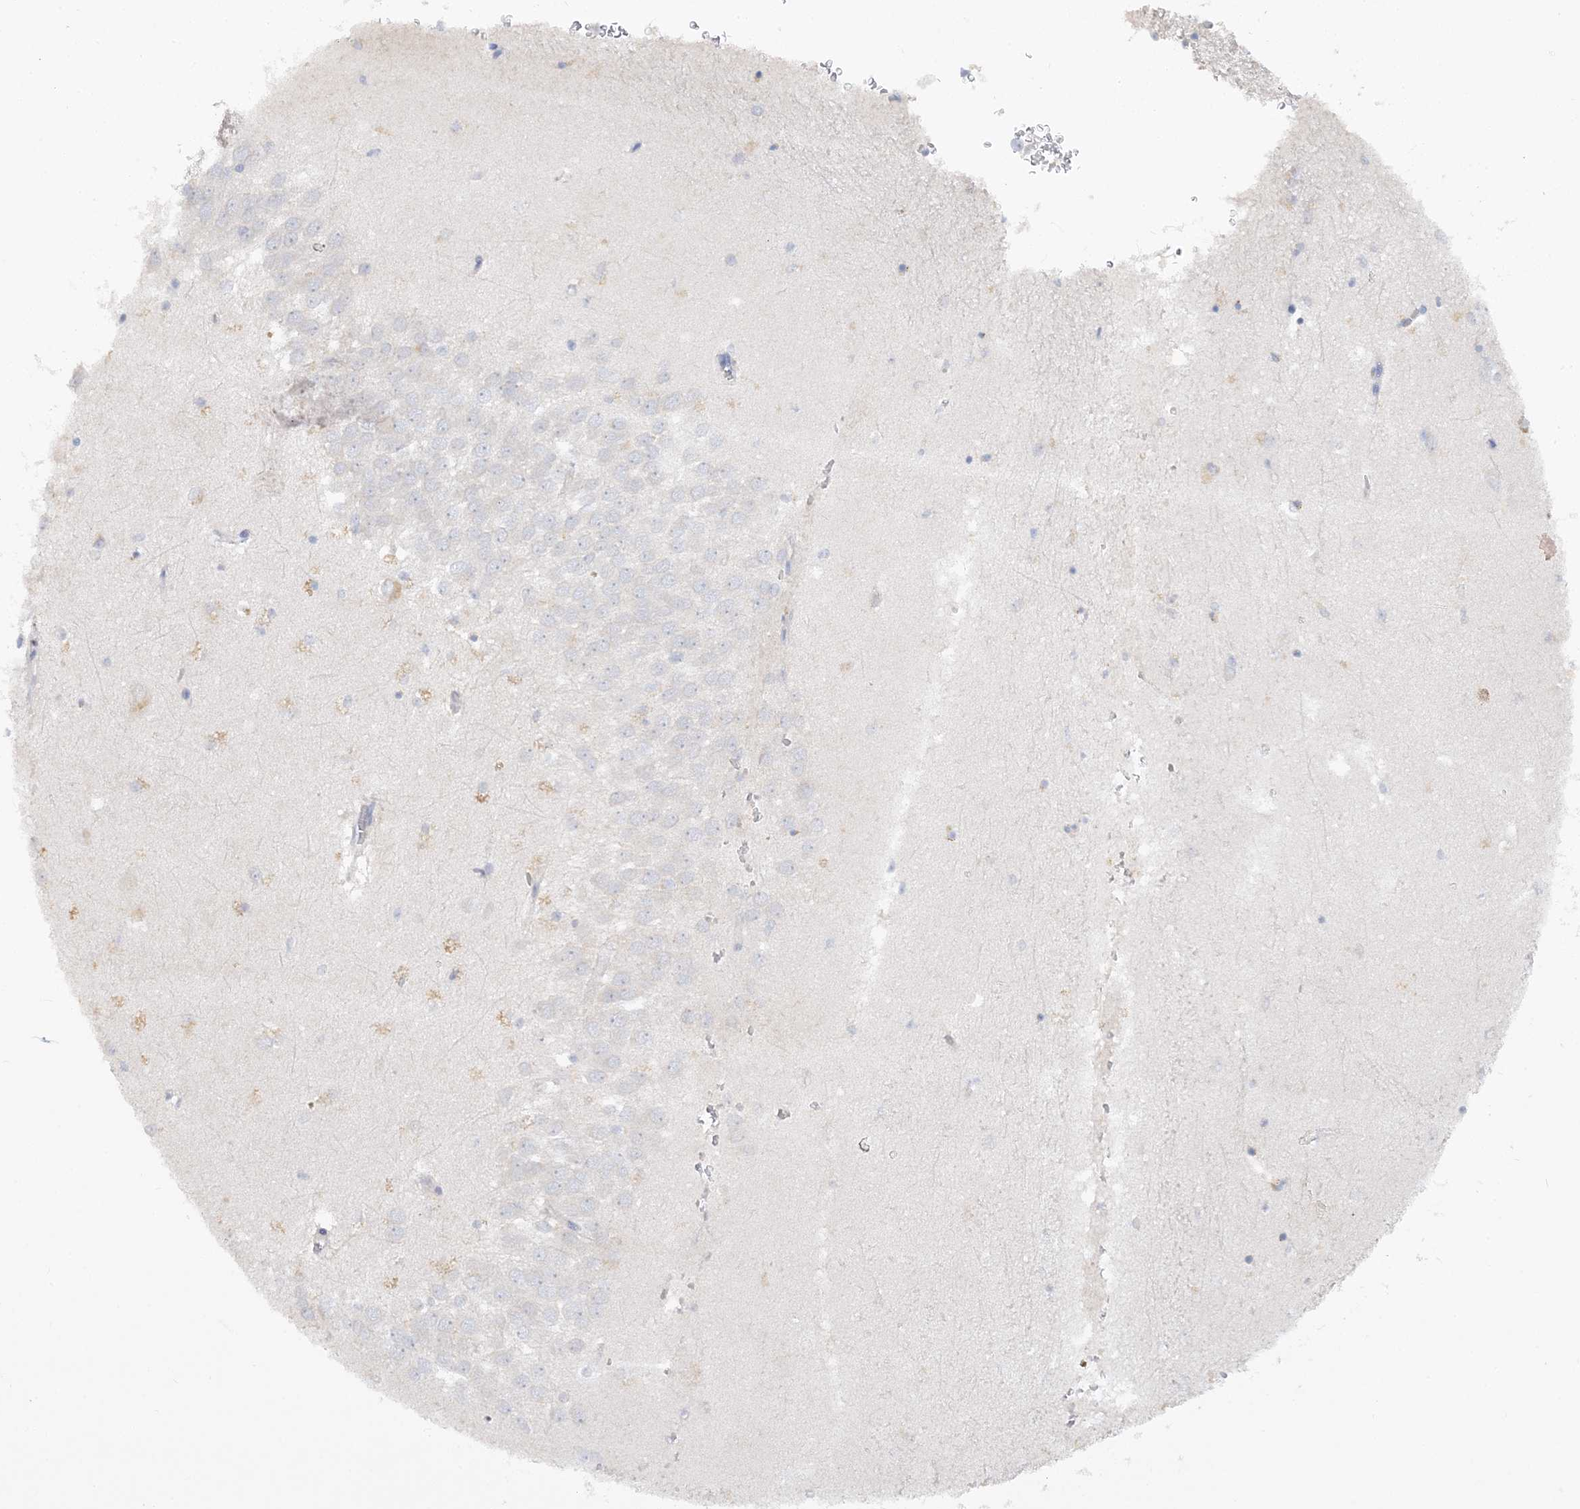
{"staining": {"intensity": "negative", "quantity": "none", "location": "none"}, "tissue": "hippocampus", "cell_type": "Glial cells", "image_type": "normal", "snomed": [{"axis": "morphology", "description": "Normal tissue, NOS"}, {"axis": "topography", "description": "Hippocampus"}], "caption": "An immunohistochemistry (IHC) histopathology image of benign hippocampus is shown. There is no staining in glial cells of hippocampus. (Stains: DAB IHC with hematoxylin counter stain, Microscopy: brightfield microscopy at high magnification).", "gene": "RPEL1", "patient": {"sex": "female", "age": 64}}